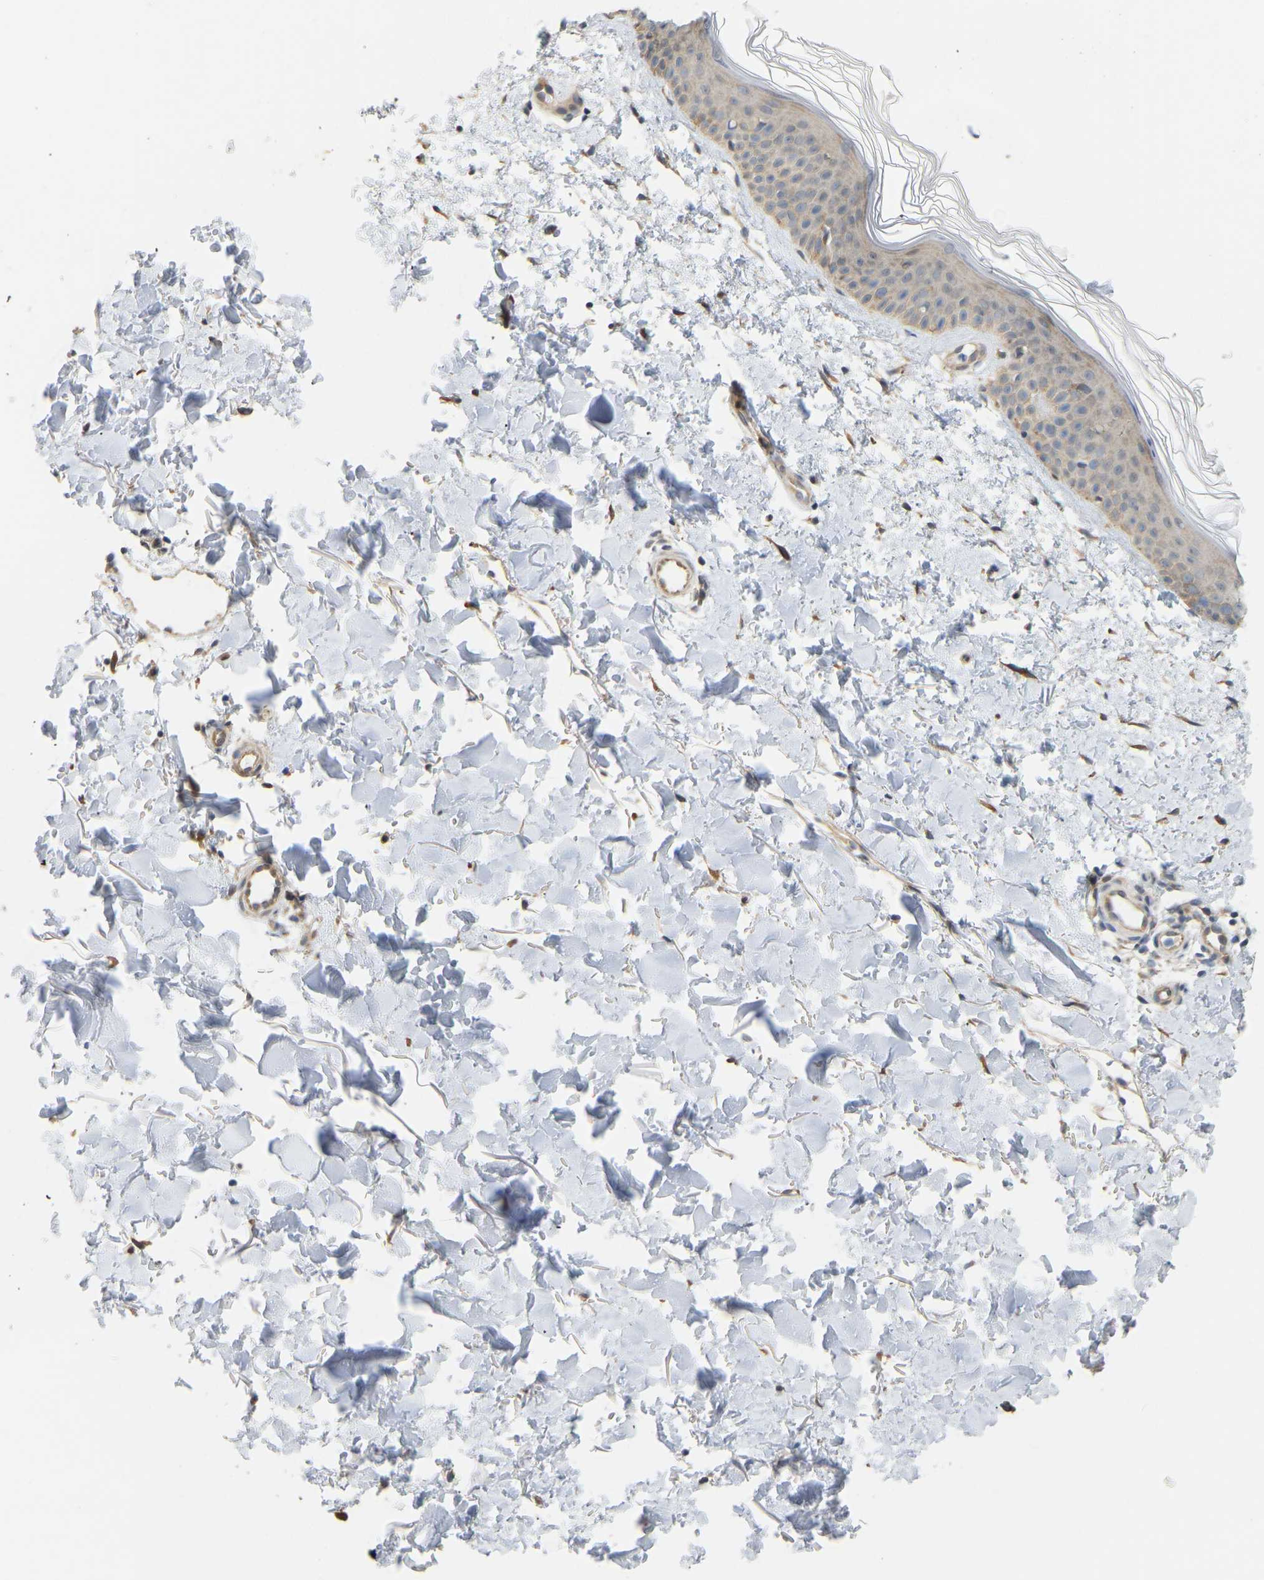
{"staining": {"intensity": "weak", "quantity": ">75%", "location": "cytoplasmic/membranous"}, "tissue": "skin", "cell_type": "Fibroblasts", "image_type": "normal", "snomed": [{"axis": "morphology", "description": "Normal tissue, NOS"}, {"axis": "morphology", "description": "Malignant melanoma, NOS"}, {"axis": "topography", "description": "Skin"}], "caption": "High-magnification brightfield microscopy of unremarkable skin stained with DAB (brown) and counterstained with hematoxylin (blue). fibroblasts exhibit weak cytoplasmic/membranous expression is identified in approximately>75% of cells. (Brightfield microscopy of DAB IHC at high magnification).", "gene": "BEND3", "patient": {"sex": "male", "age": 83}}